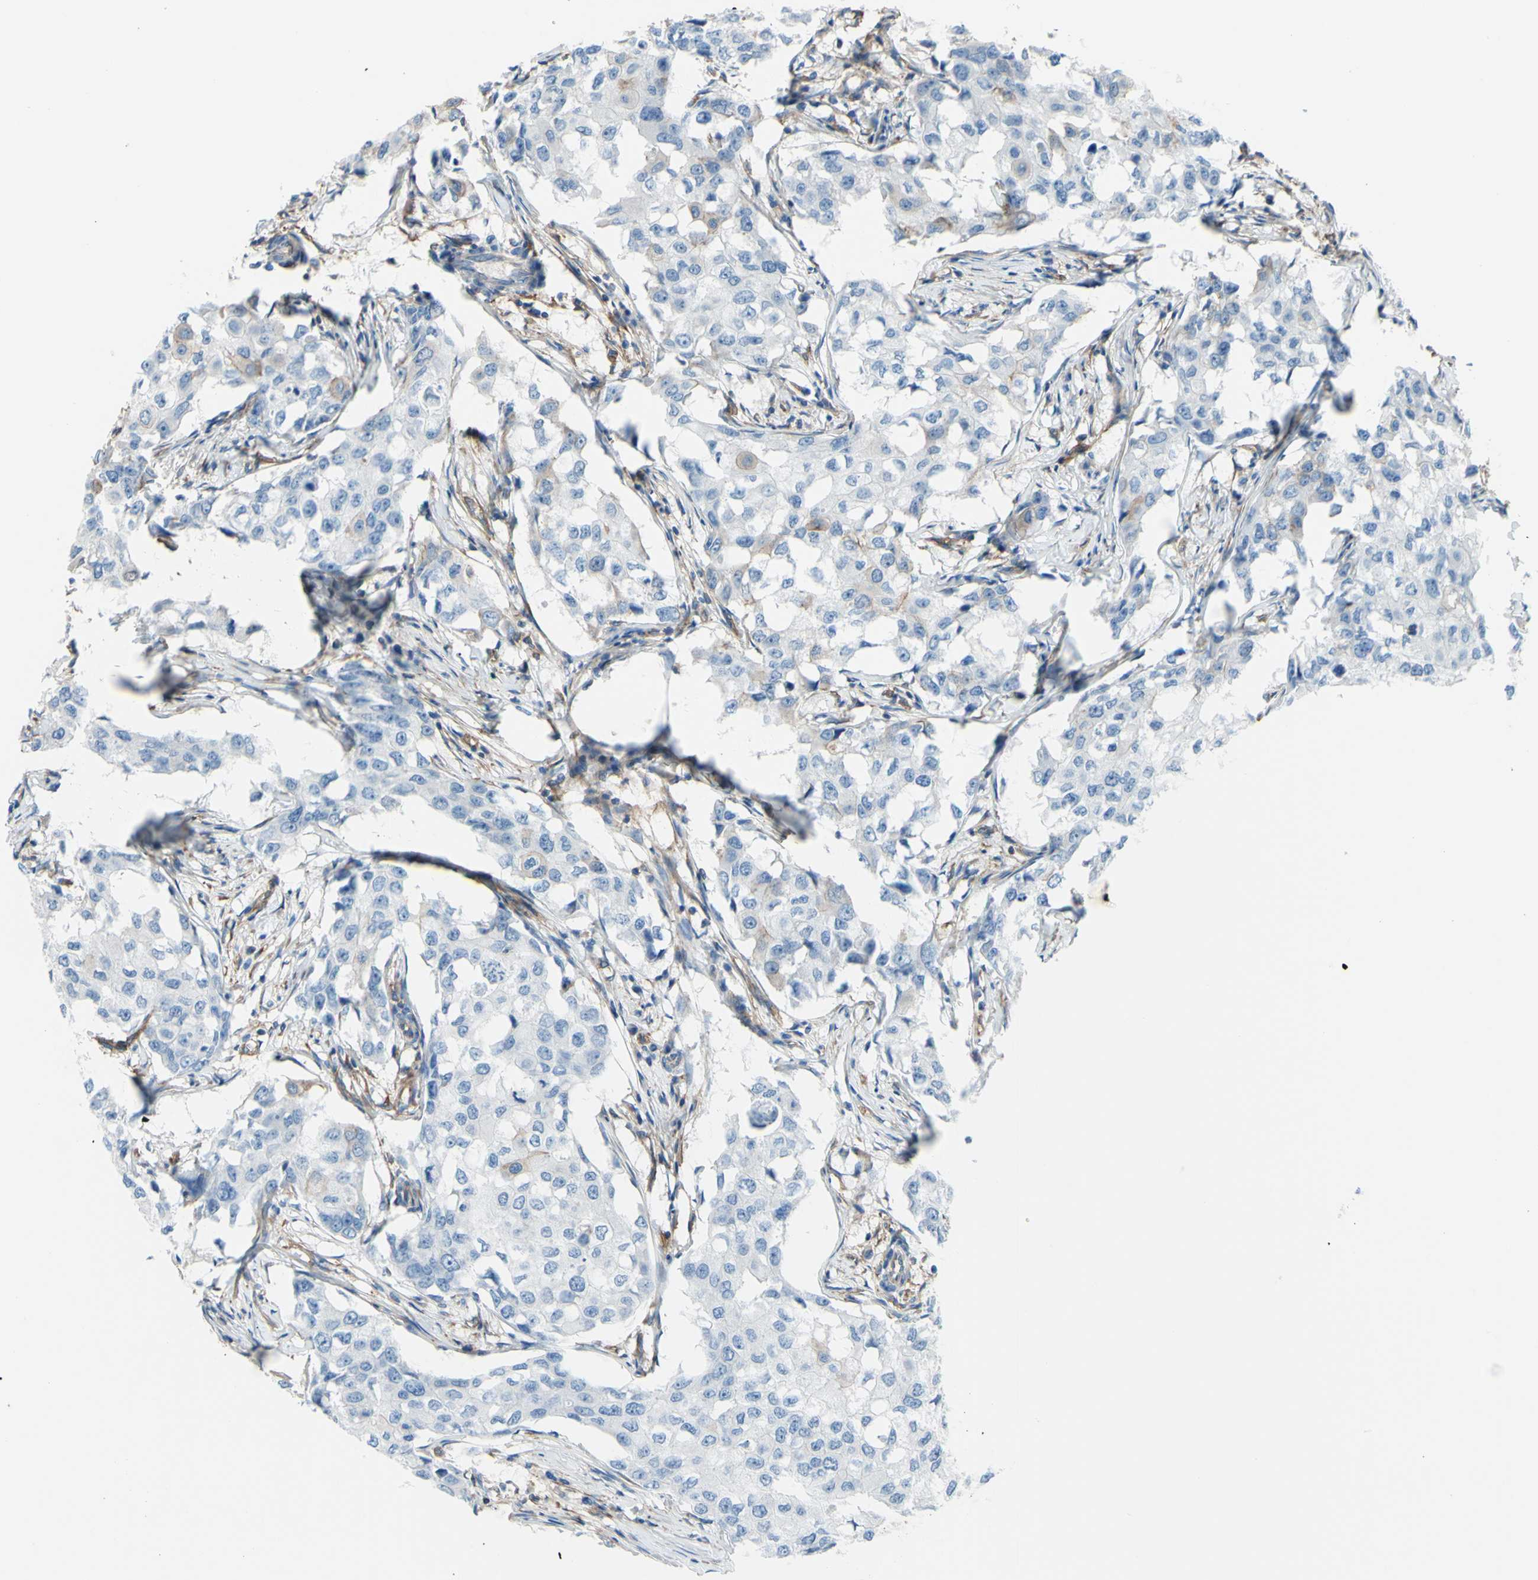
{"staining": {"intensity": "negative", "quantity": "none", "location": "none"}, "tissue": "breast cancer", "cell_type": "Tumor cells", "image_type": "cancer", "snomed": [{"axis": "morphology", "description": "Duct carcinoma"}, {"axis": "topography", "description": "Breast"}], "caption": "Intraductal carcinoma (breast) was stained to show a protein in brown. There is no significant expression in tumor cells. (Brightfield microscopy of DAB (3,3'-diaminobenzidine) IHC at high magnification).", "gene": "ADD1", "patient": {"sex": "female", "age": 27}}